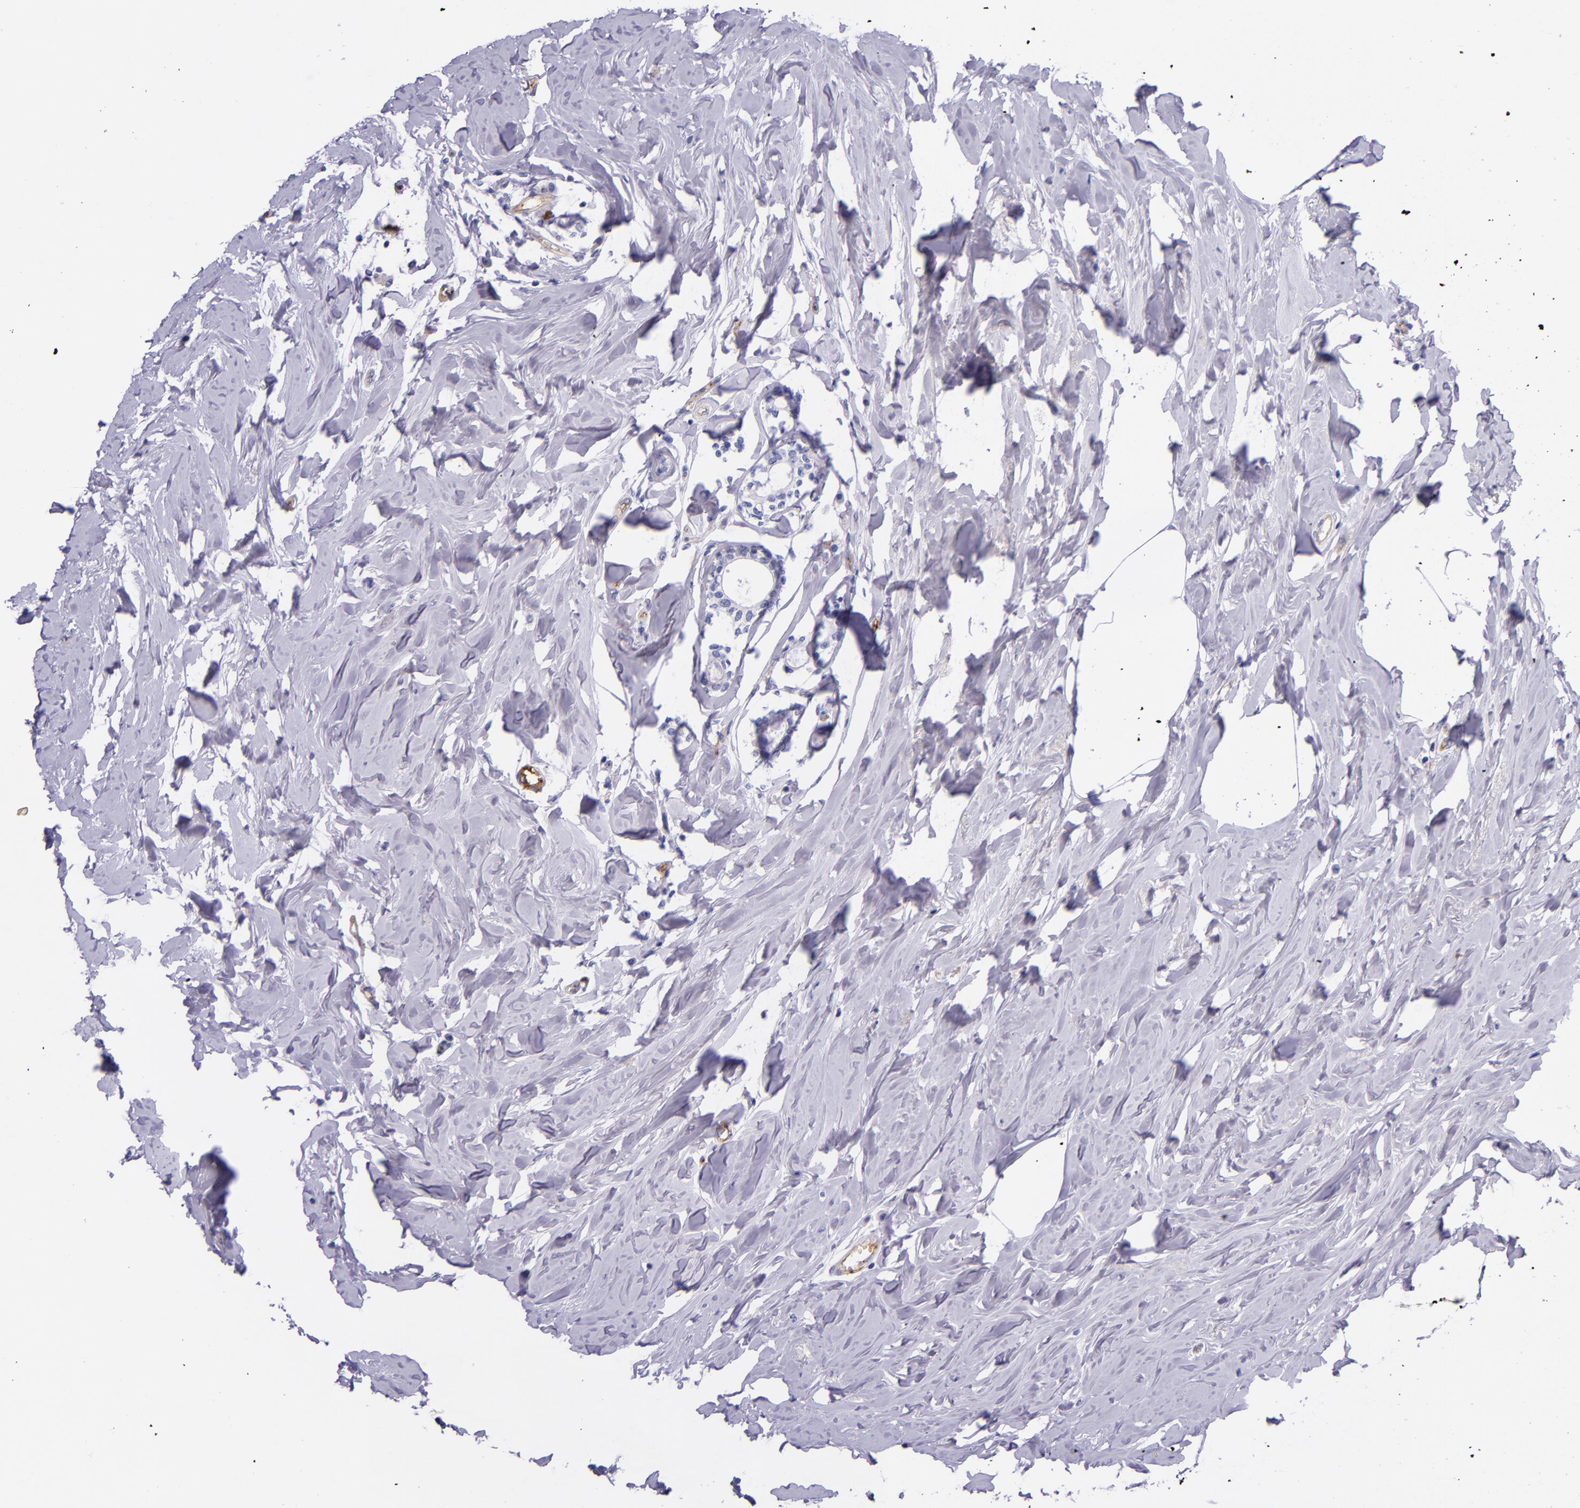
{"staining": {"intensity": "negative", "quantity": "none", "location": "none"}, "tissue": "breast cancer", "cell_type": "Tumor cells", "image_type": "cancer", "snomed": [{"axis": "morphology", "description": "Lobular carcinoma"}, {"axis": "topography", "description": "Breast"}], "caption": "An image of human breast cancer (lobular carcinoma) is negative for staining in tumor cells.", "gene": "NOS3", "patient": {"sex": "female", "age": 51}}